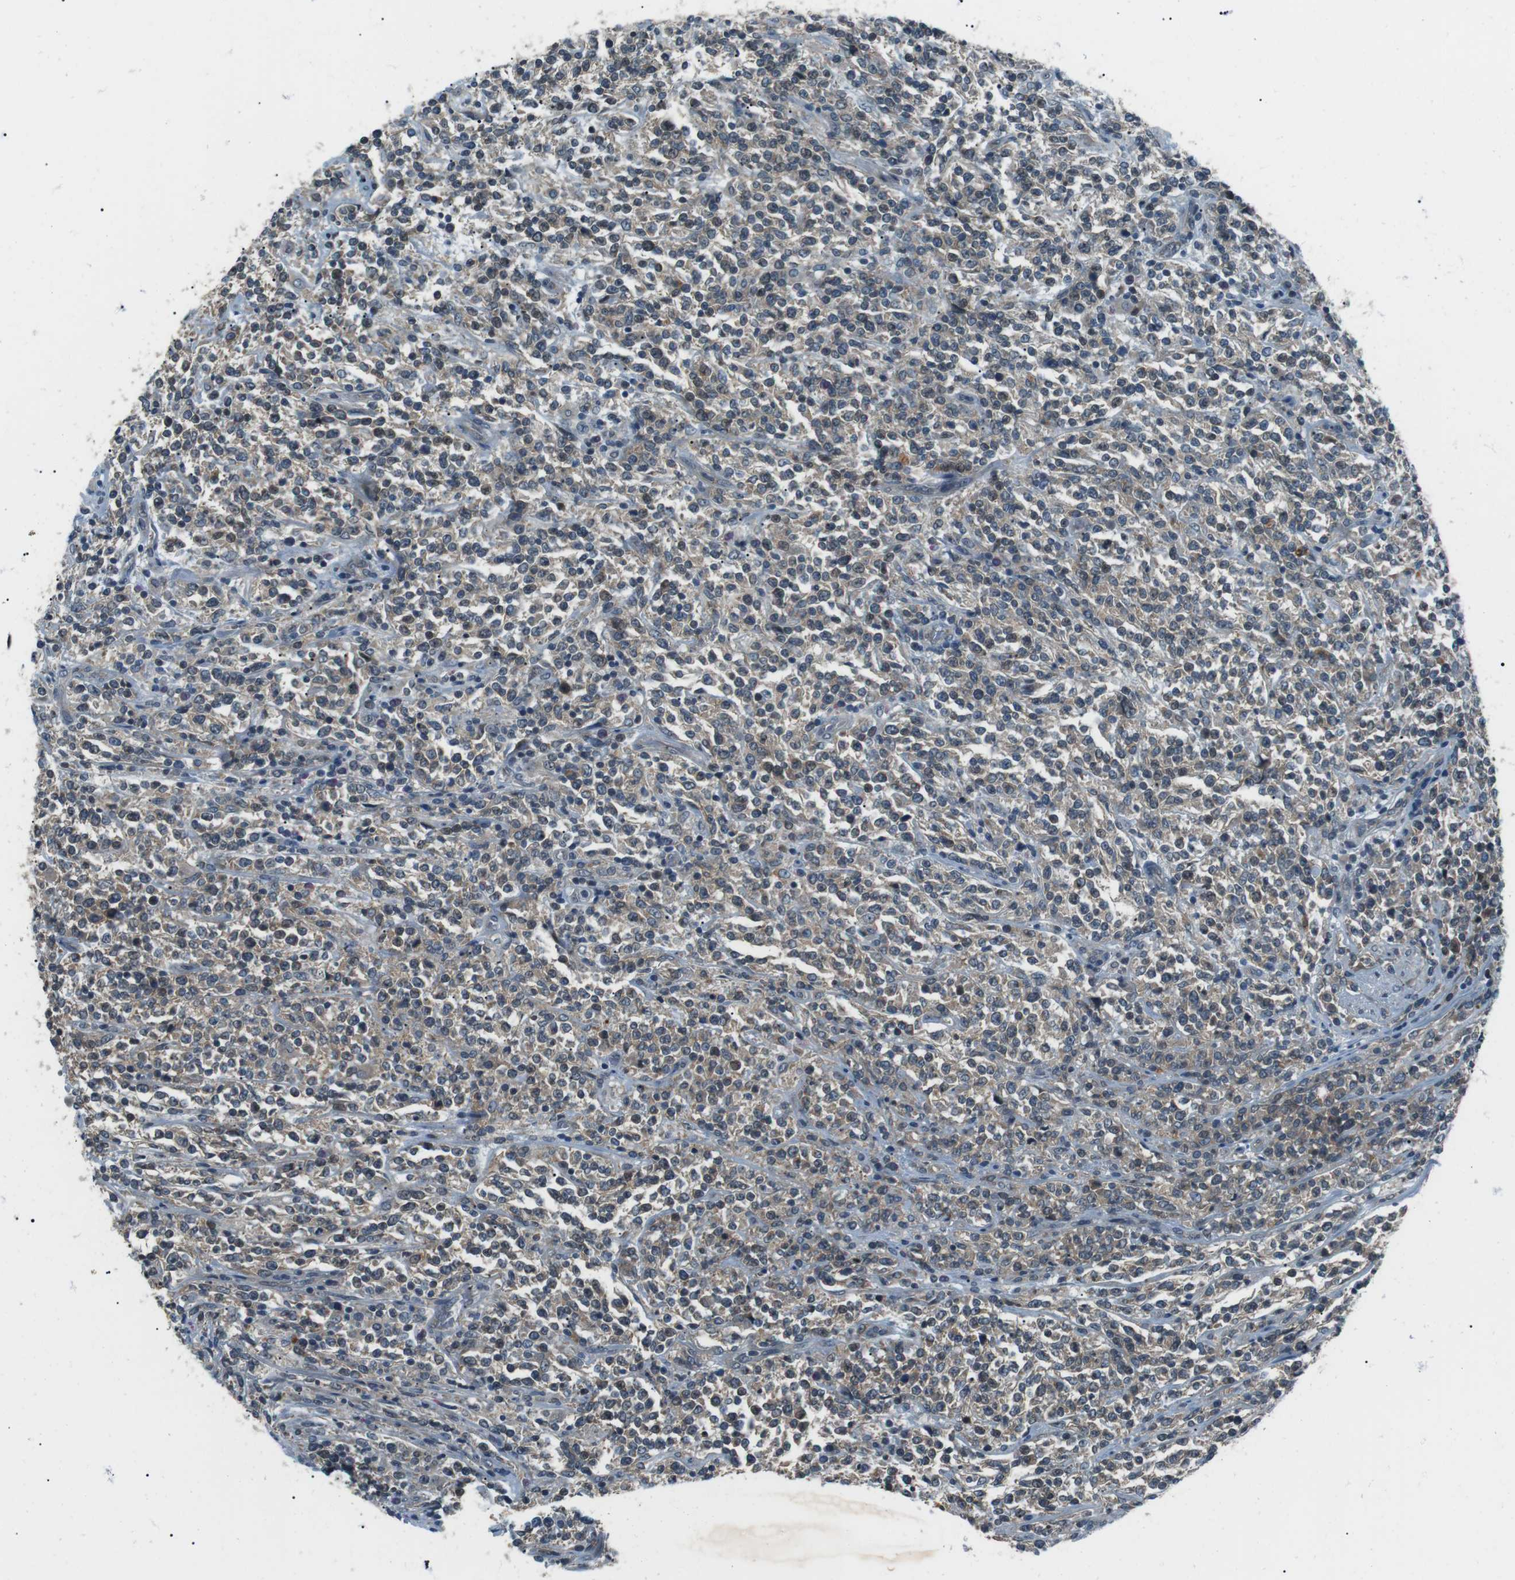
{"staining": {"intensity": "weak", "quantity": "25%-75%", "location": "cytoplasmic/membranous"}, "tissue": "lymphoma", "cell_type": "Tumor cells", "image_type": "cancer", "snomed": [{"axis": "morphology", "description": "Malignant lymphoma, non-Hodgkin's type, High grade"}, {"axis": "topography", "description": "Soft tissue"}], "caption": "Immunohistochemistry histopathology image of high-grade malignant lymphoma, non-Hodgkin's type stained for a protein (brown), which exhibits low levels of weak cytoplasmic/membranous positivity in about 25%-75% of tumor cells.", "gene": "LRIG2", "patient": {"sex": "male", "age": 18}}